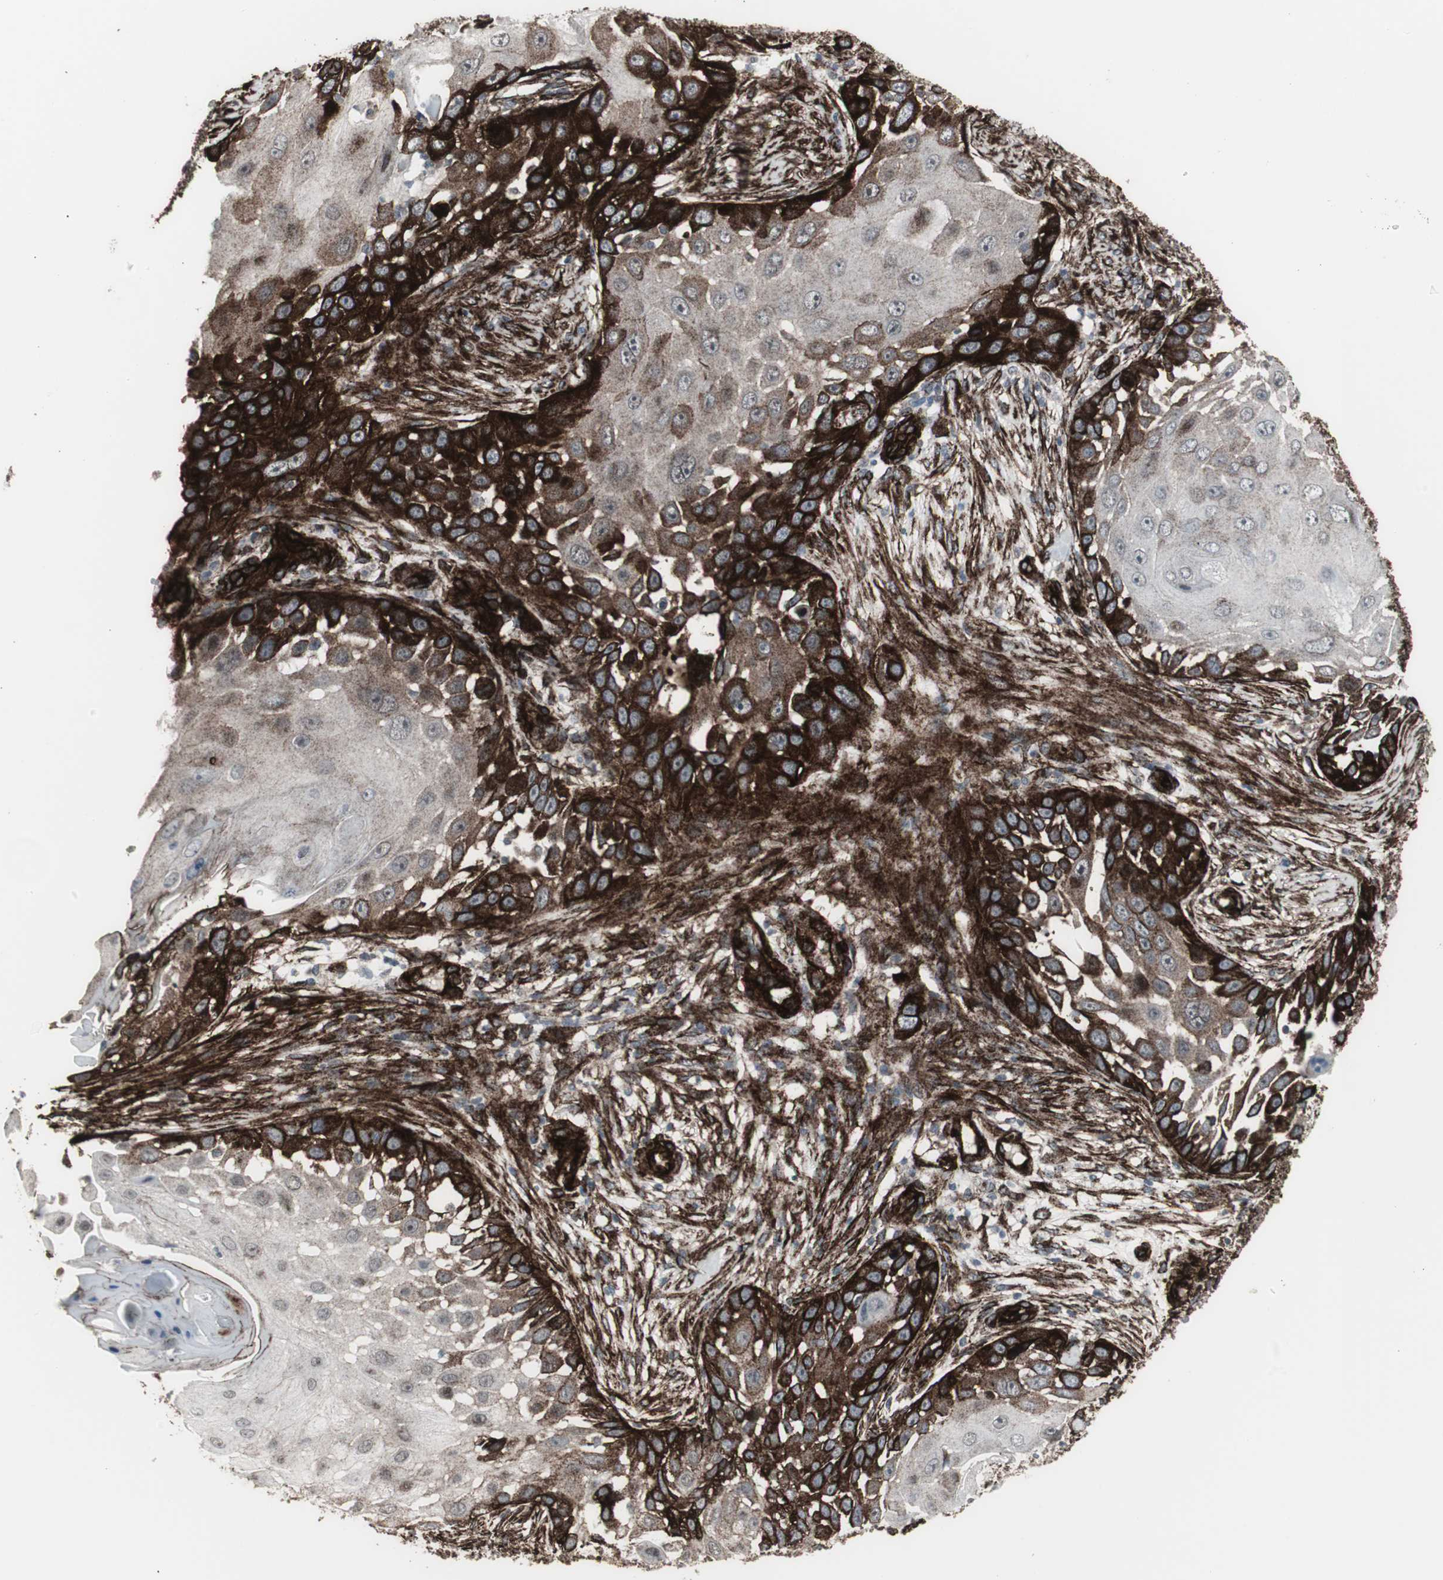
{"staining": {"intensity": "strong", "quantity": "25%-75%", "location": "cytoplasmic/membranous"}, "tissue": "skin cancer", "cell_type": "Tumor cells", "image_type": "cancer", "snomed": [{"axis": "morphology", "description": "Squamous cell carcinoma, NOS"}, {"axis": "topography", "description": "Skin"}], "caption": "A high-resolution photomicrograph shows immunohistochemistry (IHC) staining of skin cancer, which reveals strong cytoplasmic/membranous staining in about 25%-75% of tumor cells.", "gene": "PDGFA", "patient": {"sex": "female", "age": 44}}